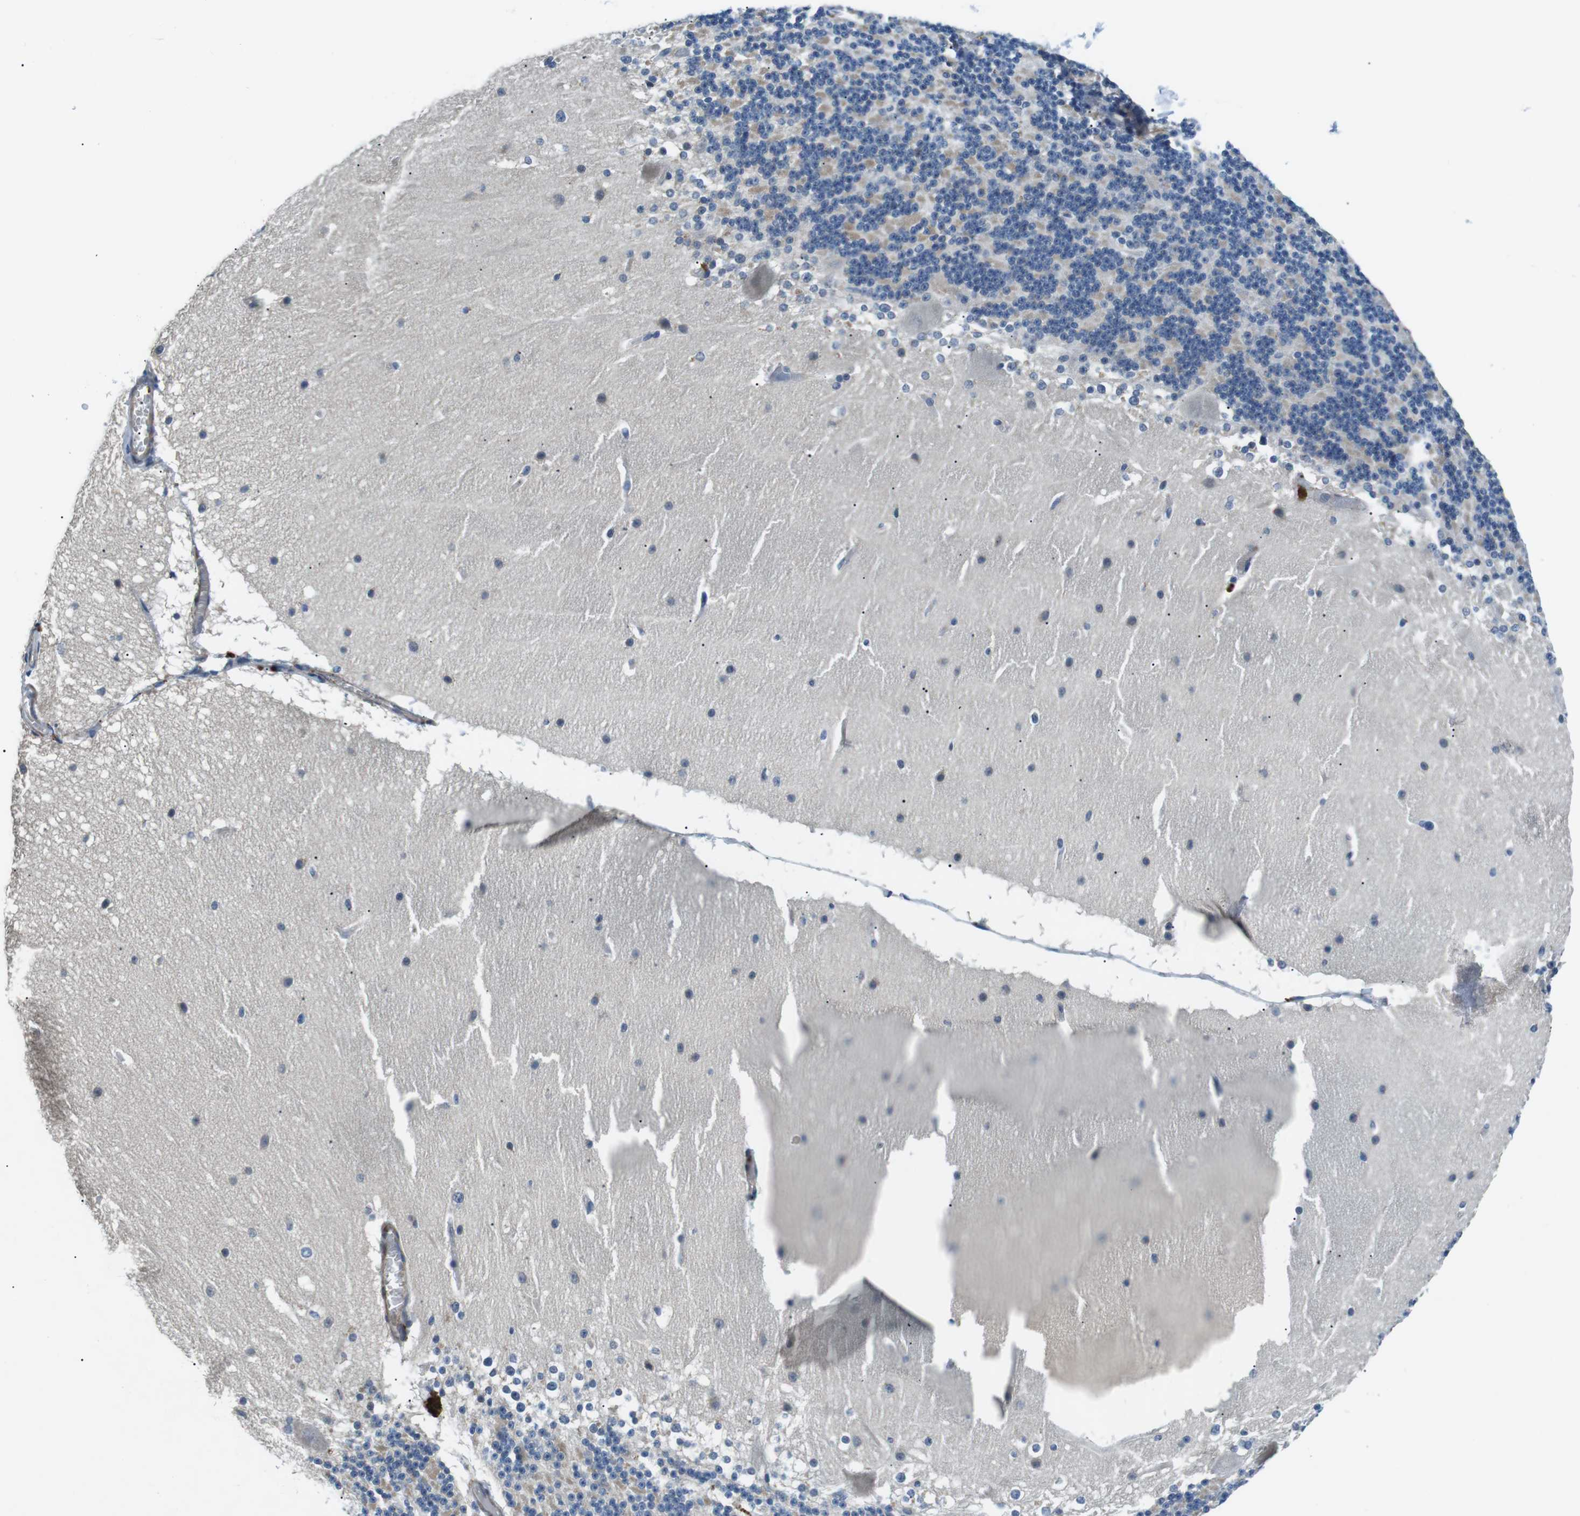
{"staining": {"intensity": "weak", "quantity": "<25%", "location": "cytoplasmic/membranous"}, "tissue": "cerebellum", "cell_type": "Cells in granular layer", "image_type": "normal", "snomed": [{"axis": "morphology", "description": "Normal tissue, NOS"}, {"axis": "topography", "description": "Cerebellum"}], "caption": "Immunohistochemical staining of unremarkable human cerebellum displays no significant staining in cells in granular layer.", "gene": "WSCD1", "patient": {"sex": "female", "age": 19}}